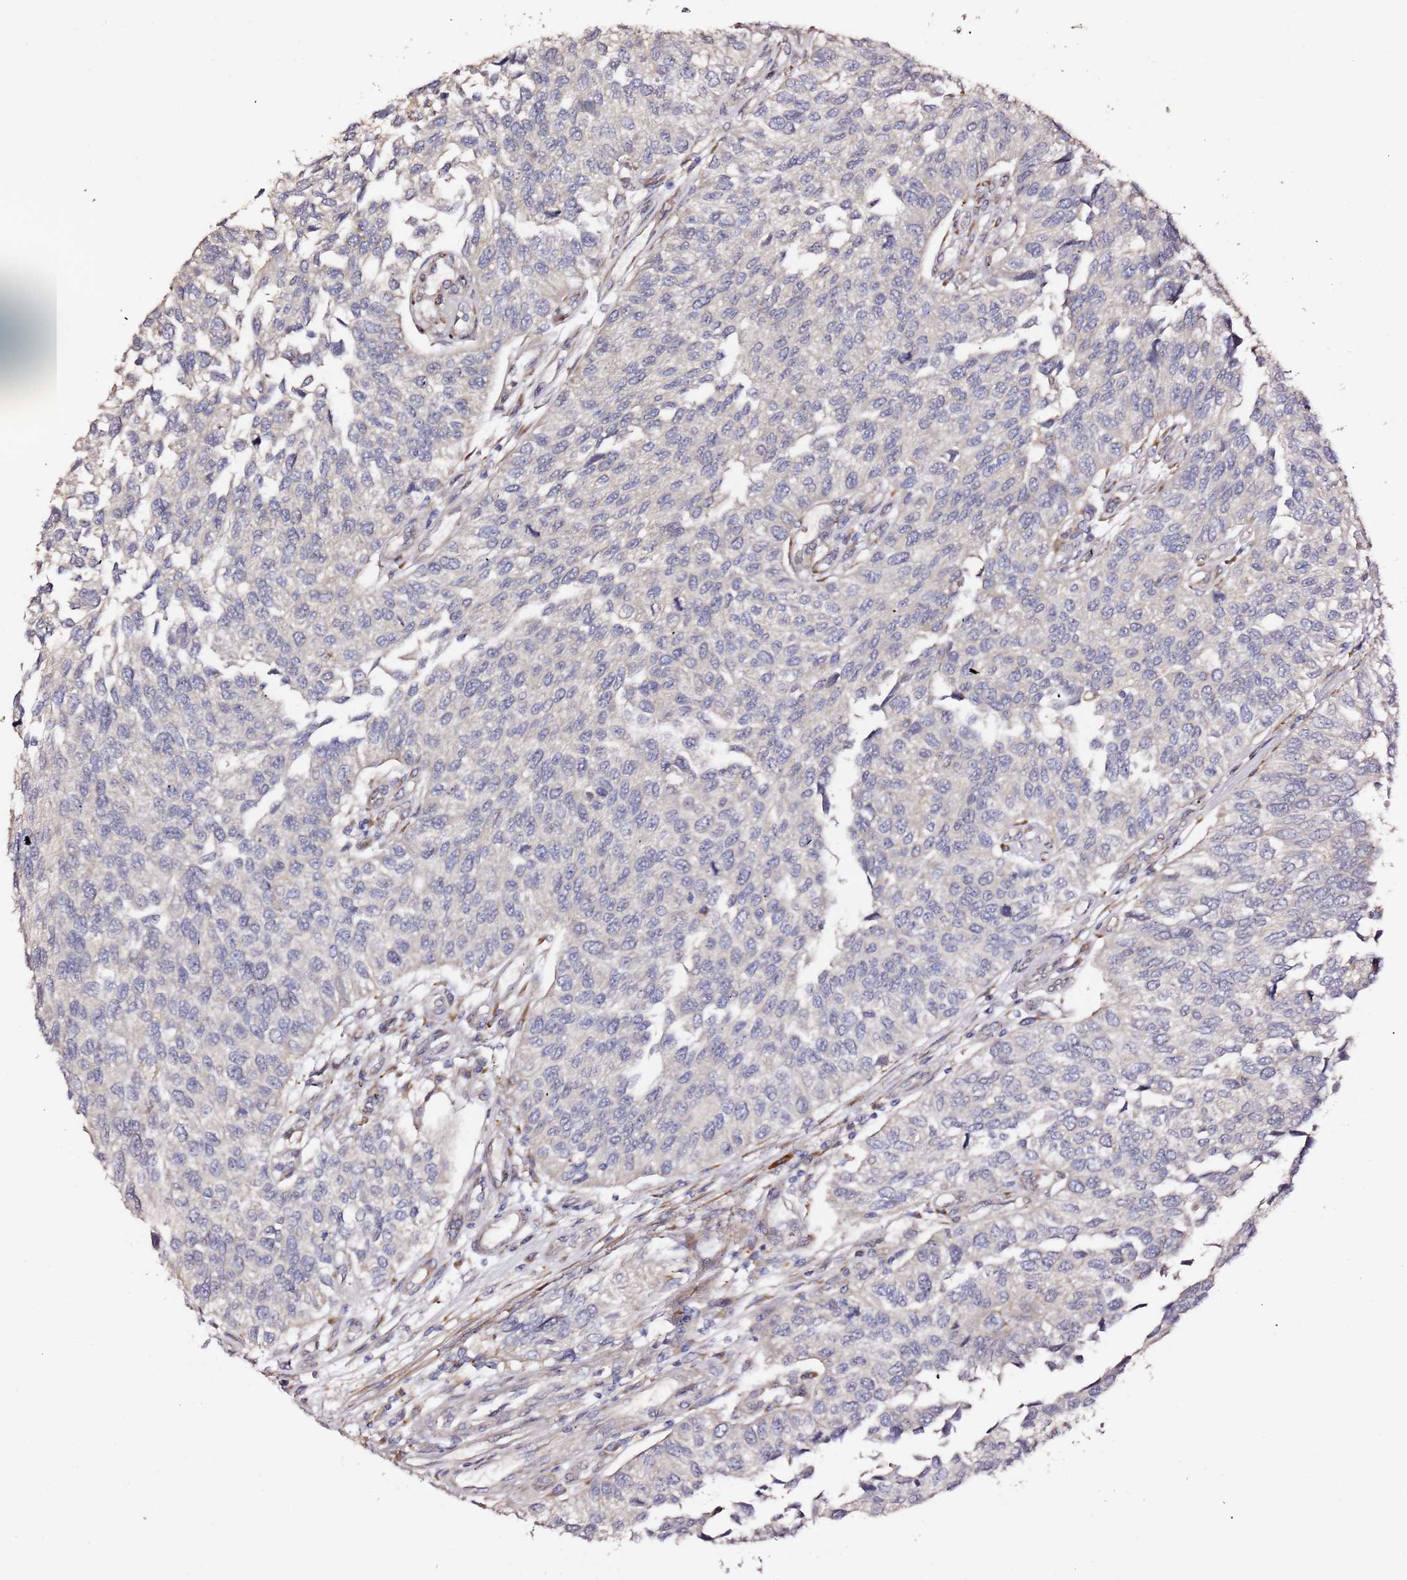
{"staining": {"intensity": "negative", "quantity": "none", "location": "none"}, "tissue": "urothelial cancer", "cell_type": "Tumor cells", "image_type": "cancer", "snomed": [{"axis": "morphology", "description": "Urothelial carcinoma, NOS"}, {"axis": "topography", "description": "Urinary bladder"}], "caption": "High magnification brightfield microscopy of transitional cell carcinoma stained with DAB (brown) and counterstained with hematoxylin (blue): tumor cells show no significant positivity.", "gene": "HSD17B7", "patient": {"sex": "male", "age": 55}}